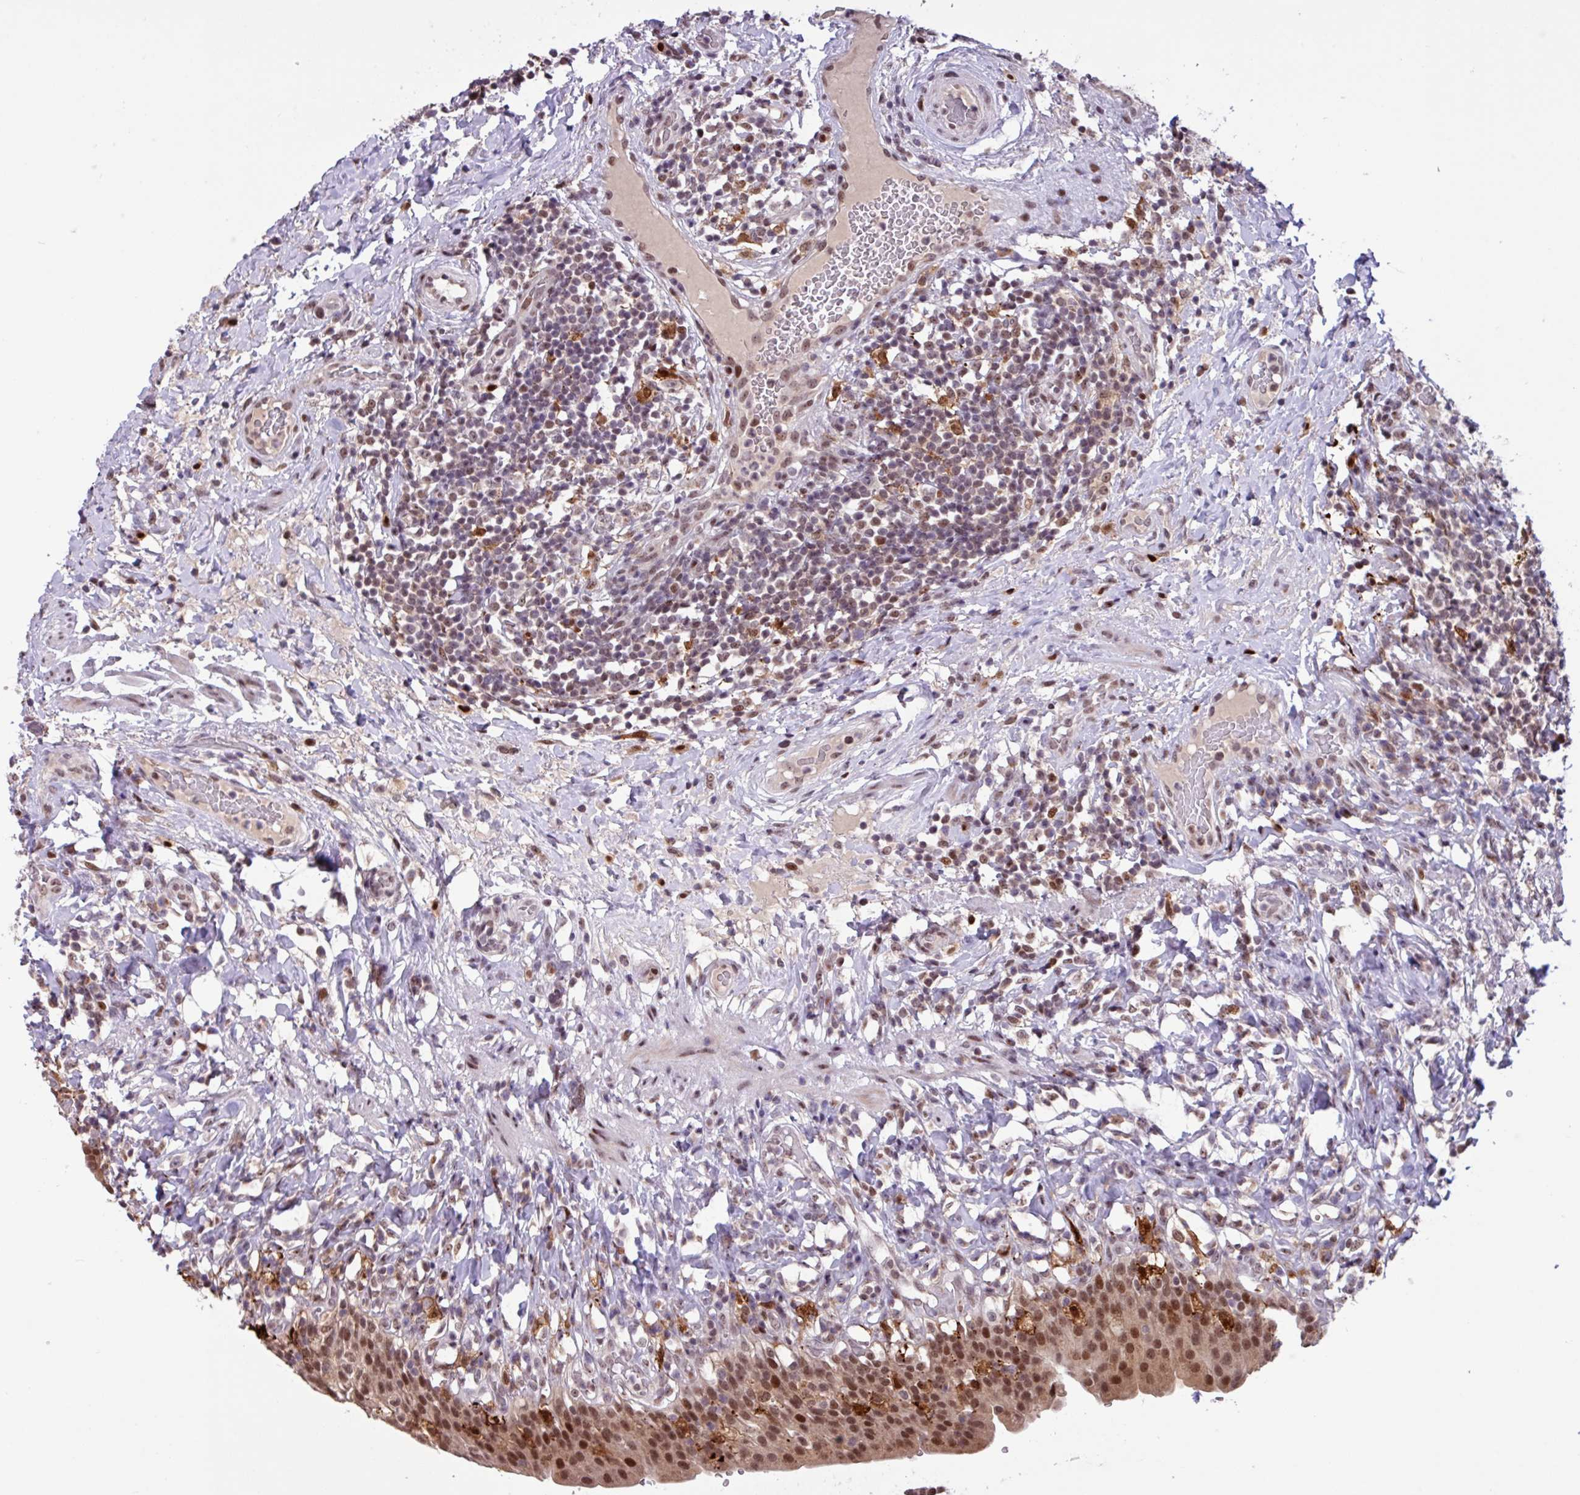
{"staining": {"intensity": "strong", "quantity": ">75%", "location": "cytoplasmic/membranous,nuclear"}, "tissue": "urinary bladder", "cell_type": "Urothelial cells", "image_type": "normal", "snomed": [{"axis": "morphology", "description": "Normal tissue, NOS"}, {"axis": "morphology", "description": "Inflammation, NOS"}, {"axis": "topography", "description": "Urinary bladder"}], "caption": "Approximately >75% of urothelial cells in benign human urinary bladder reveal strong cytoplasmic/membranous,nuclear protein staining as visualized by brown immunohistochemical staining.", "gene": "BRD3", "patient": {"sex": "male", "age": 64}}